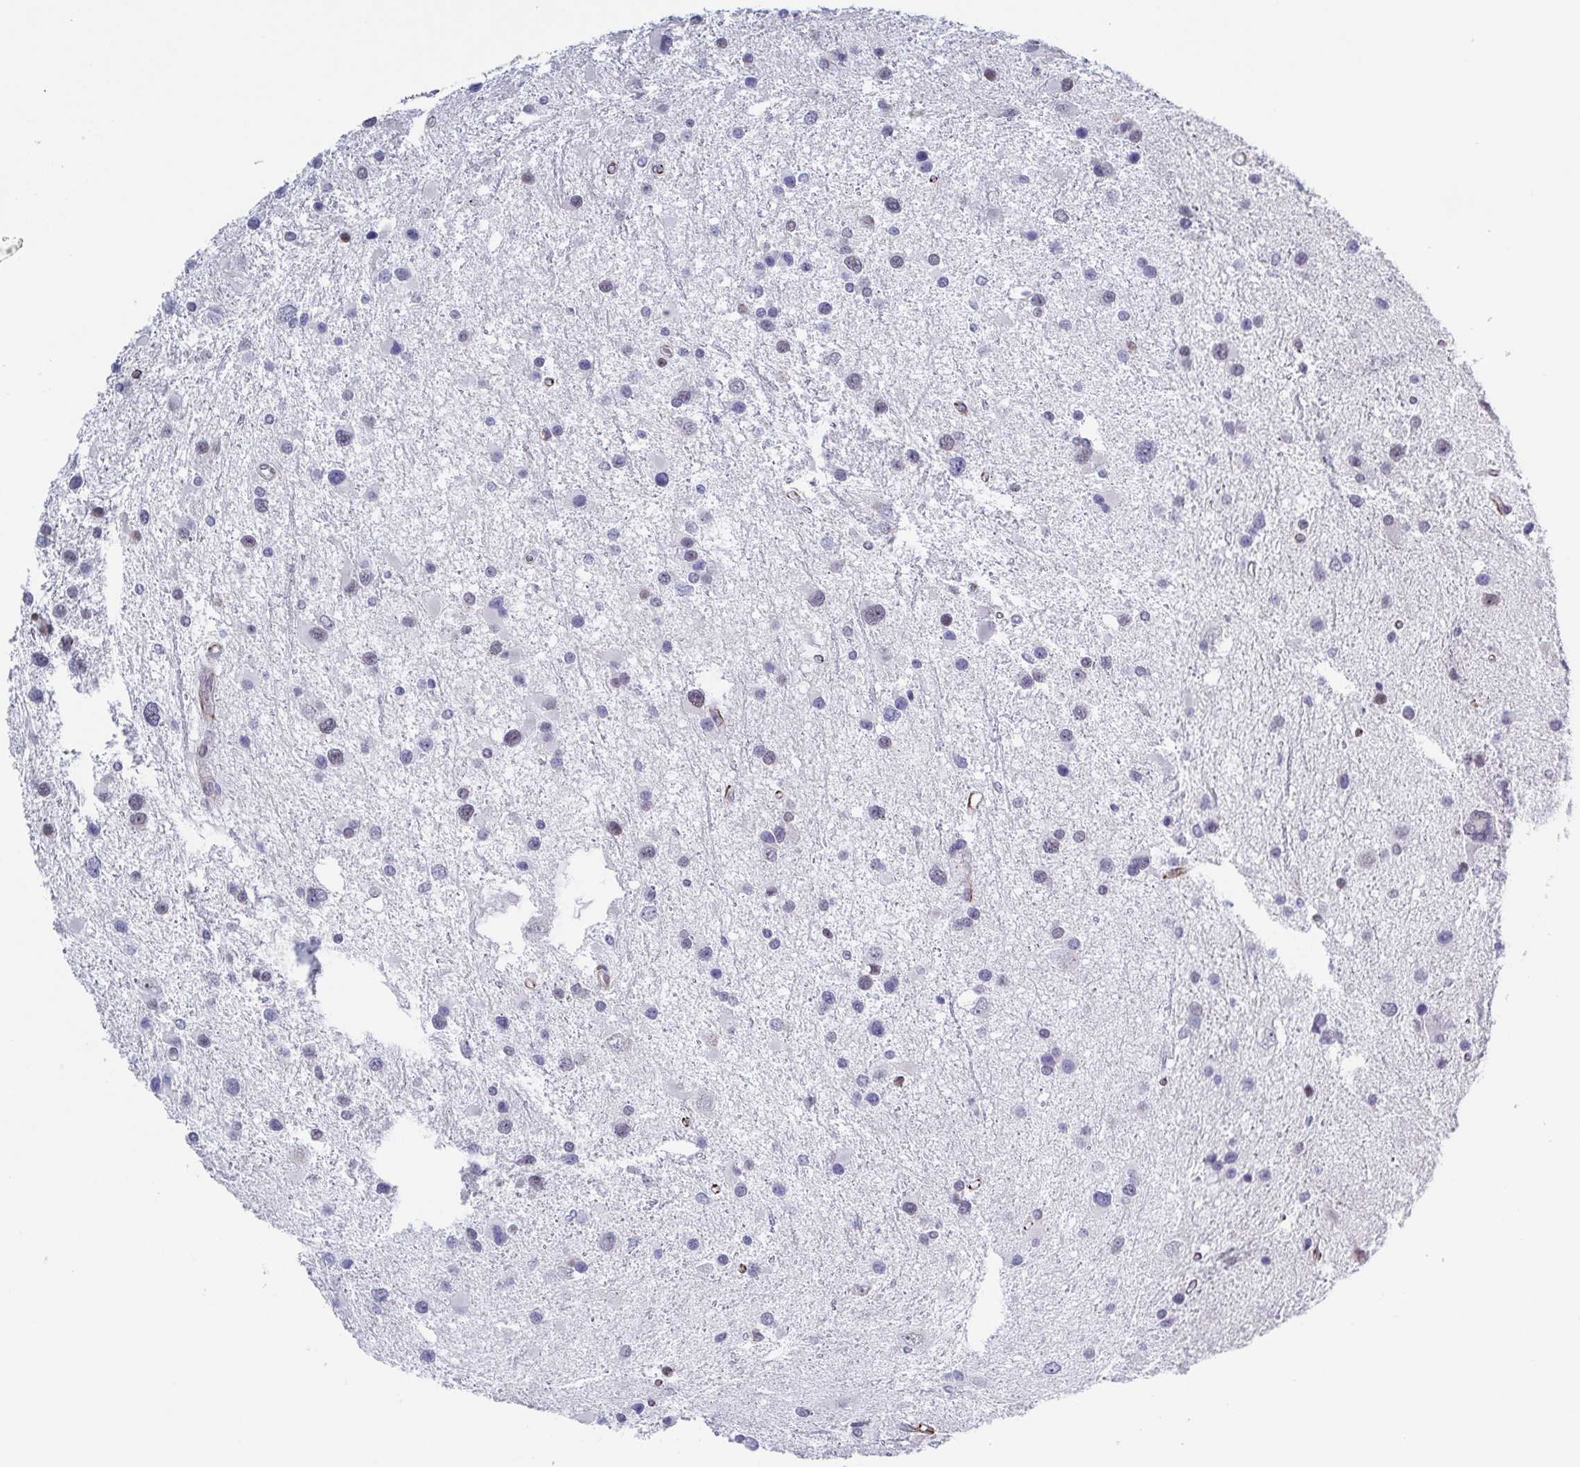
{"staining": {"intensity": "negative", "quantity": "none", "location": "none"}, "tissue": "glioma", "cell_type": "Tumor cells", "image_type": "cancer", "snomed": [{"axis": "morphology", "description": "Glioma, malignant, Low grade"}, {"axis": "topography", "description": "Brain"}], "caption": "DAB immunohistochemical staining of malignant low-grade glioma exhibits no significant expression in tumor cells. (Stains: DAB immunohistochemistry (IHC) with hematoxylin counter stain, Microscopy: brightfield microscopy at high magnification).", "gene": "TMEM92", "patient": {"sex": "female", "age": 32}}